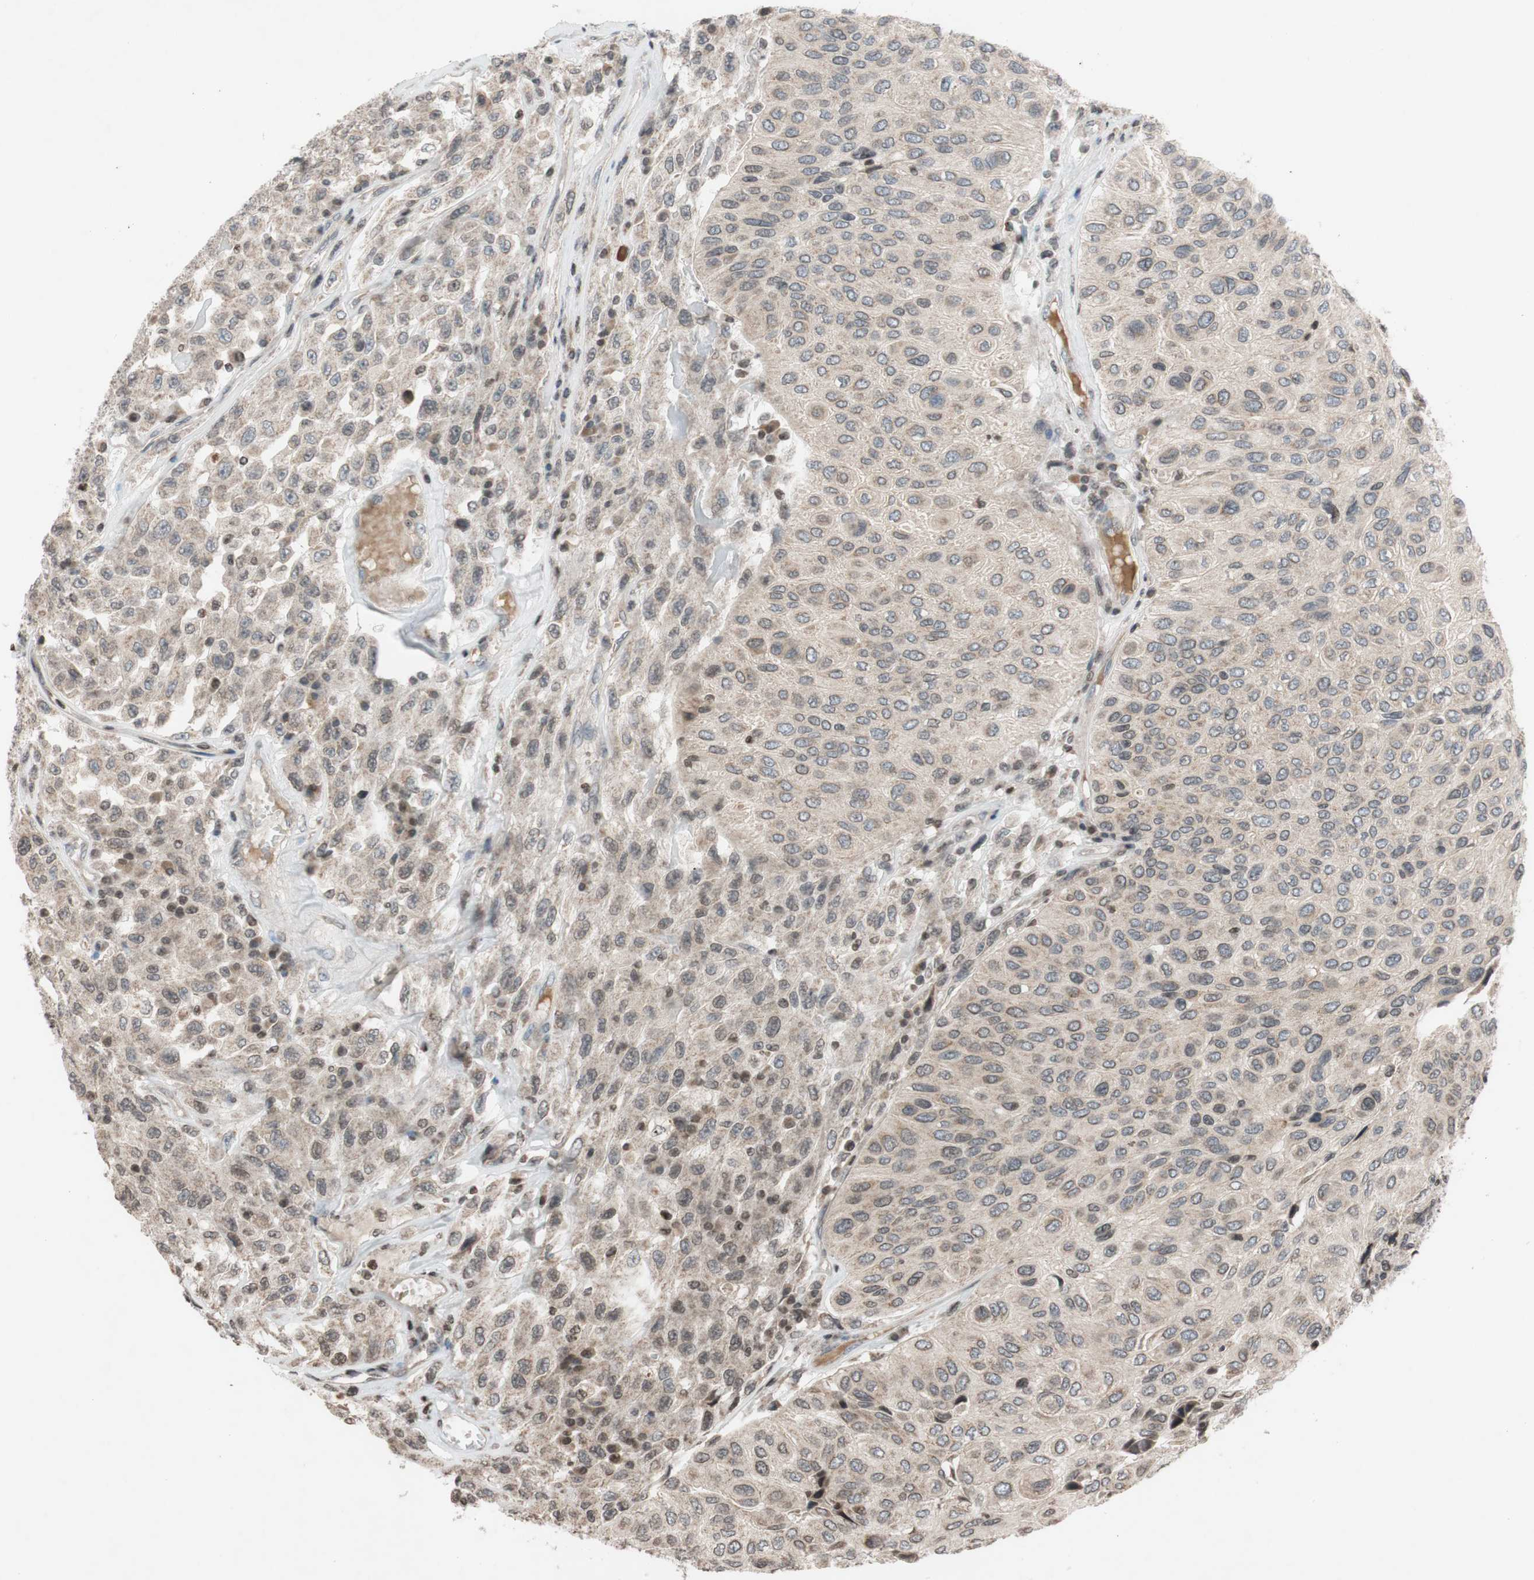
{"staining": {"intensity": "weak", "quantity": "25%-75%", "location": "nuclear"}, "tissue": "urothelial cancer", "cell_type": "Tumor cells", "image_type": "cancer", "snomed": [{"axis": "morphology", "description": "Urothelial carcinoma, High grade"}, {"axis": "topography", "description": "Urinary bladder"}], "caption": "This is an image of IHC staining of urothelial carcinoma (high-grade), which shows weak staining in the nuclear of tumor cells.", "gene": "MCM6", "patient": {"sex": "male", "age": 66}}